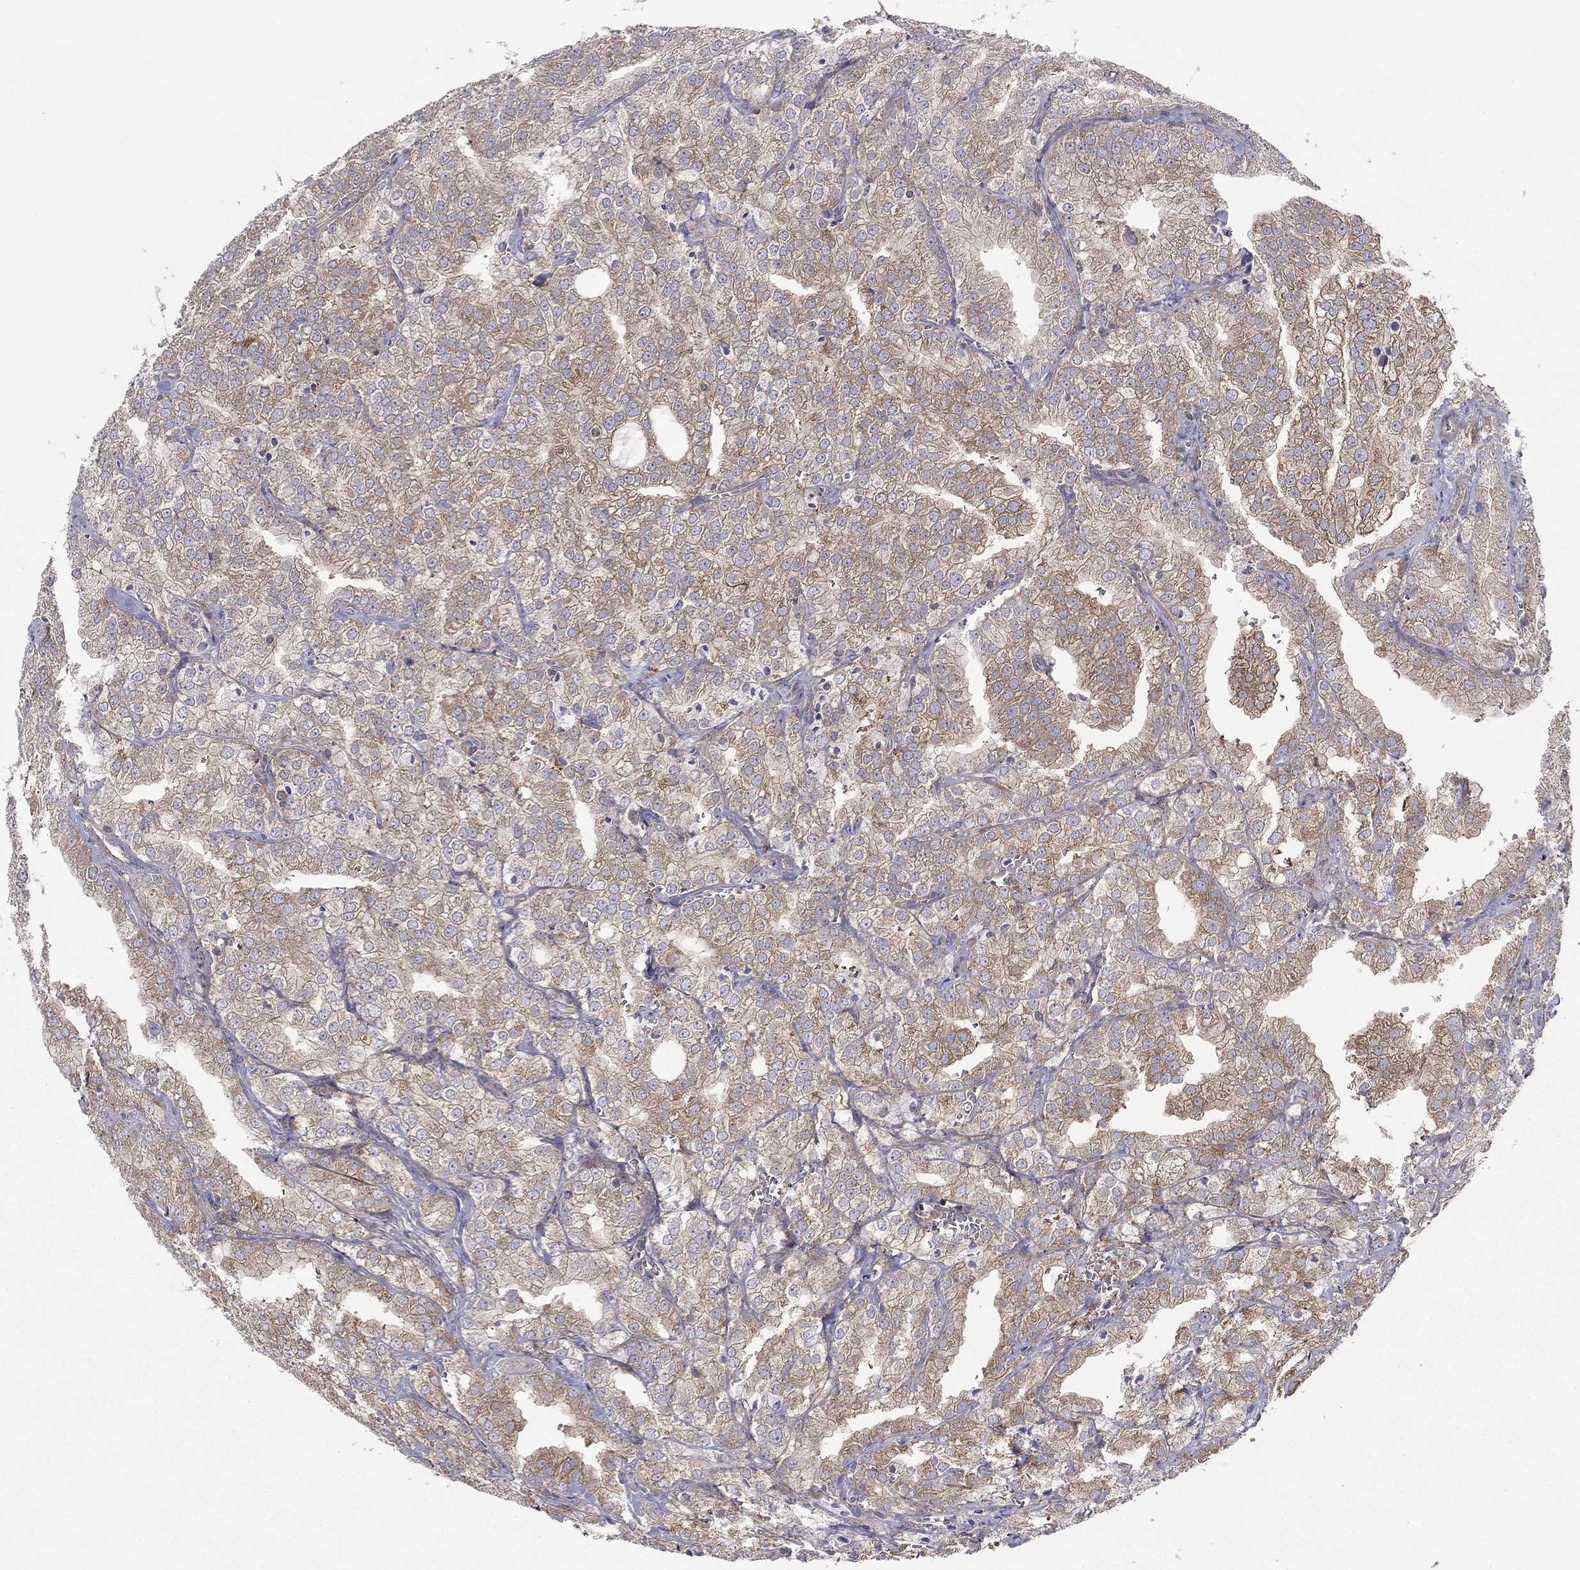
{"staining": {"intensity": "weak", "quantity": "25%-75%", "location": "cytoplasmic/membranous"}, "tissue": "prostate cancer", "cell_type": "Tumor cells", "image_type": "cancer", "snomed": [{"axis": "morphology", "description": "Adenocarcinoma, NOS"}, {"axis": "topography", "description": "Prostate"}], "caption": "Prostate cancer stained with immunohistochemistry (IHC) displays weak cytoplasmic/membranous positivity in about 25%-75% of tumor cells.", "gene": "RNF123", "patient": {"sex": "male", "age": 70}}